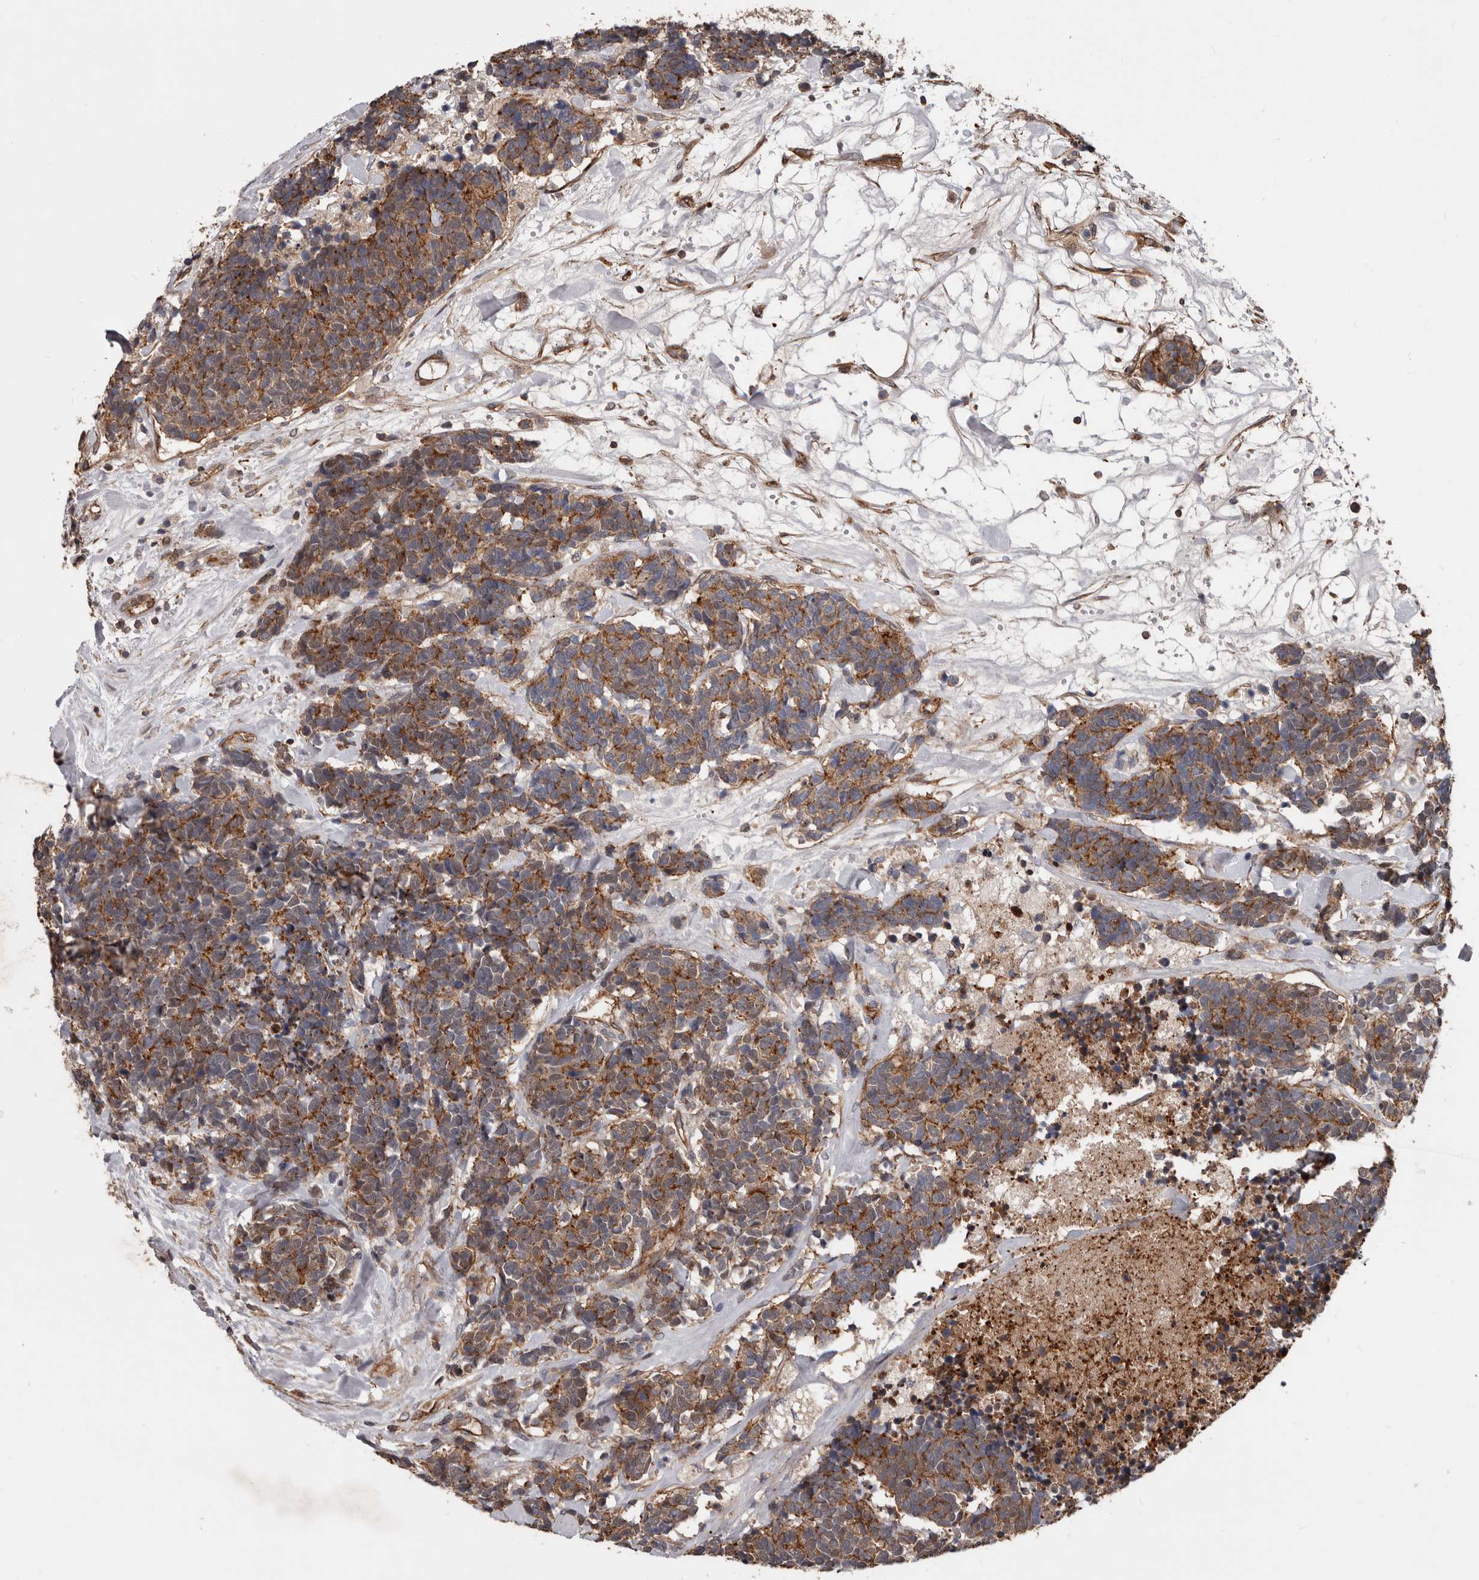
{"staining": {"intensity": "moderate", "quantity": ">75%", "location": "cytoplasmic/membranous"}, "tissue": "carcinoid", "cell_type": "Tumor cells", "image_type": "cancer", "snomed": [{"axis": "morphology", "description": "Carcinoma, NOS"}, {"axis": "morphology", "description": "Carcinoid, malignant, NOS"}, {"axis": "topography", "description": "Urinary bladder"}], "caption": "High-magnification brightfield microscopy of carcinoid (malignant) stained with DAB (3,3'-diaminobenzidine) (brown) and counterstained with hematoxylin (blue). tumor cells exhibit moderate cytoplasmic/membranous positivity is appreciated in about>75% of cells. The protein of interest is shown in brown color, while the nuclei are stained blue.", "gene": "PNRC2", "patient": {"sex": "male", "age": 57}}